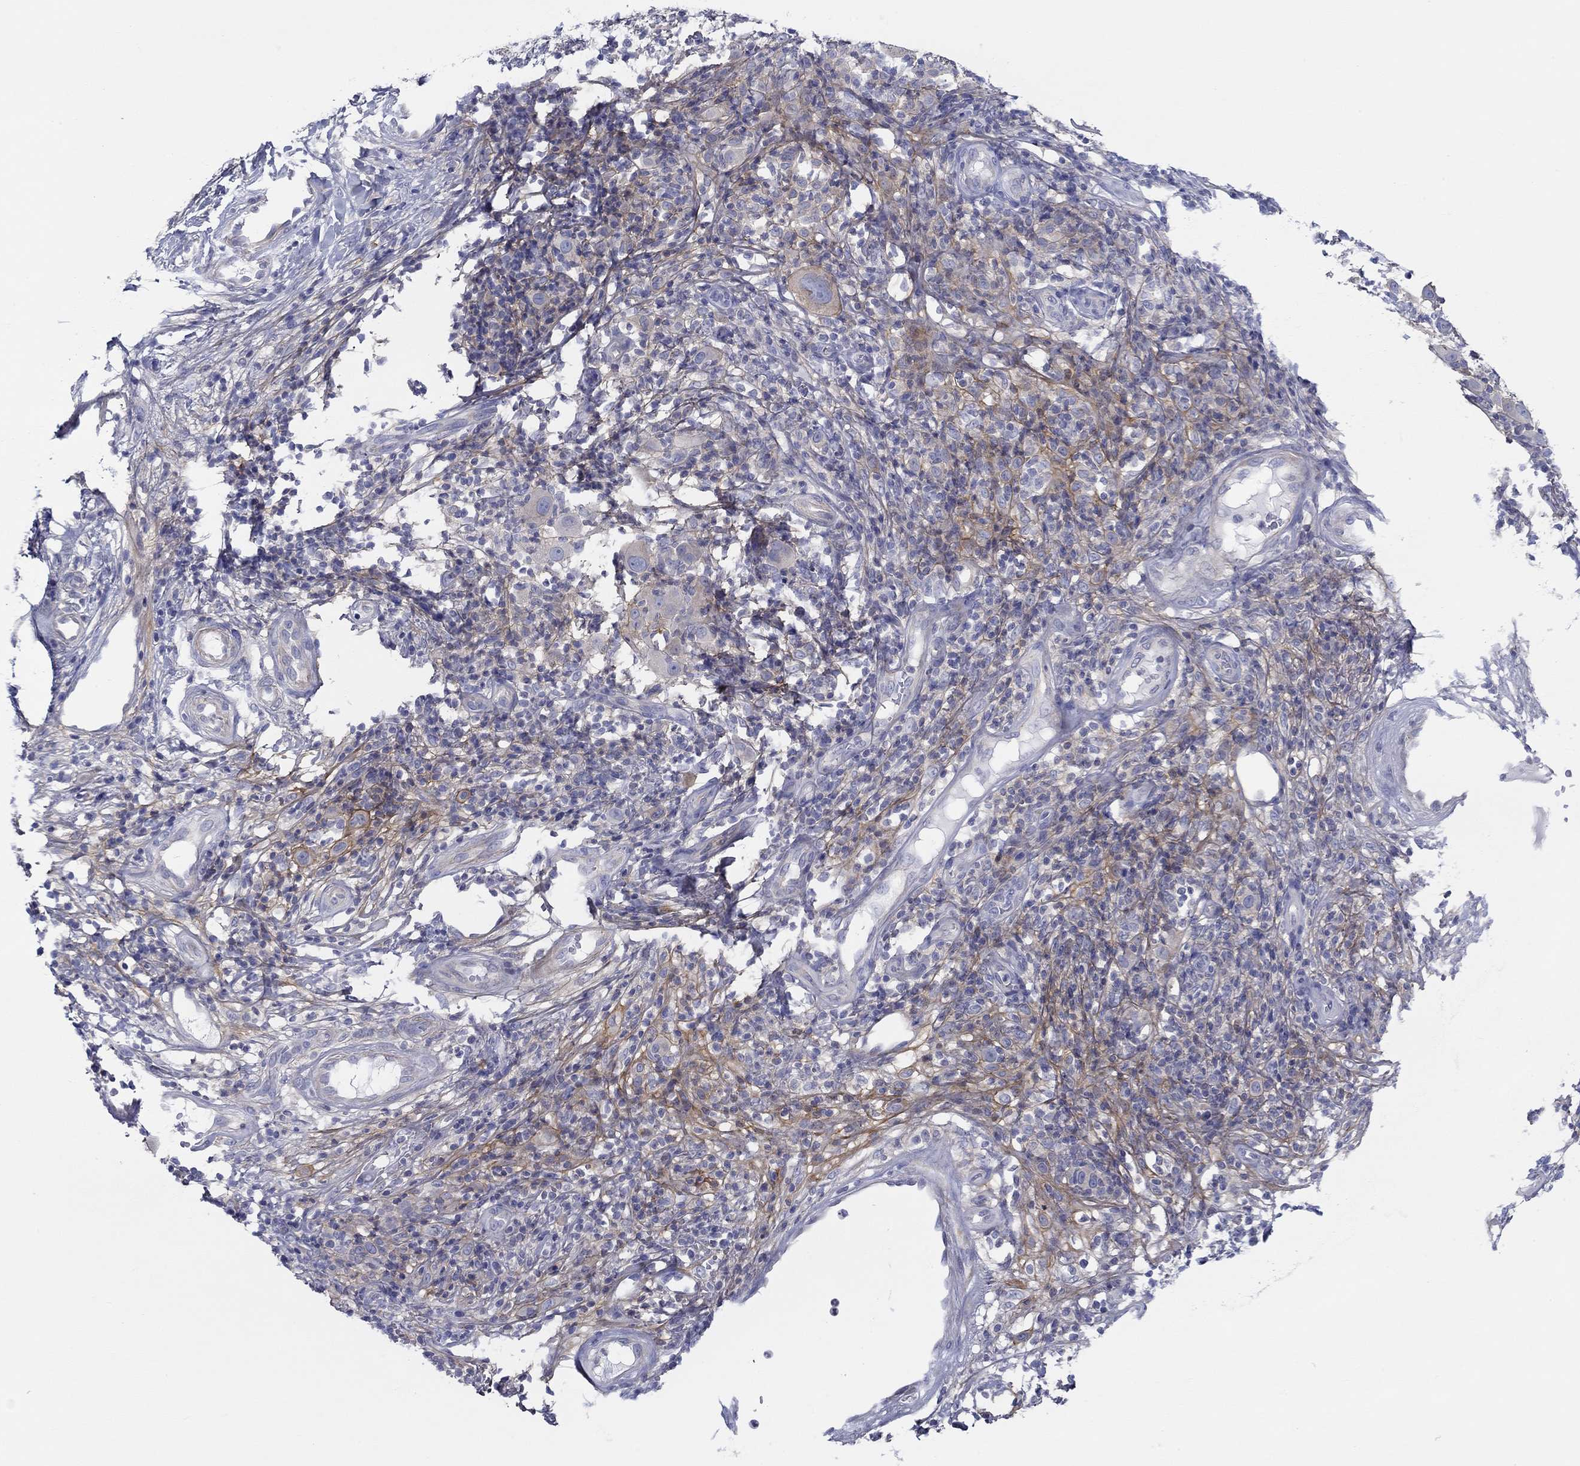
{"staining": {"intensity": "moderate", "quantity": "<25%", "location": "cytoplasmic/membranous"}, "tissue": "melanoma", "cell_type": "Tumor cells", "image_type": "cancer", "snomed": [{"axis": "morphology", "description": "Malignant melanoma, NOS"}, {"axis": "topography", "description": "Skin"}], "caption": "A brown stain highlights moderate cytoplasmic/membranous expression of a protein in human malignant melanoma tumor cells. (DAB (3,3'-diaminobenzidine) IHC with brightfield microscopy, high magnification).", "gene": "HAPLN4", "patient": {"sex": "female", "age": 87}}